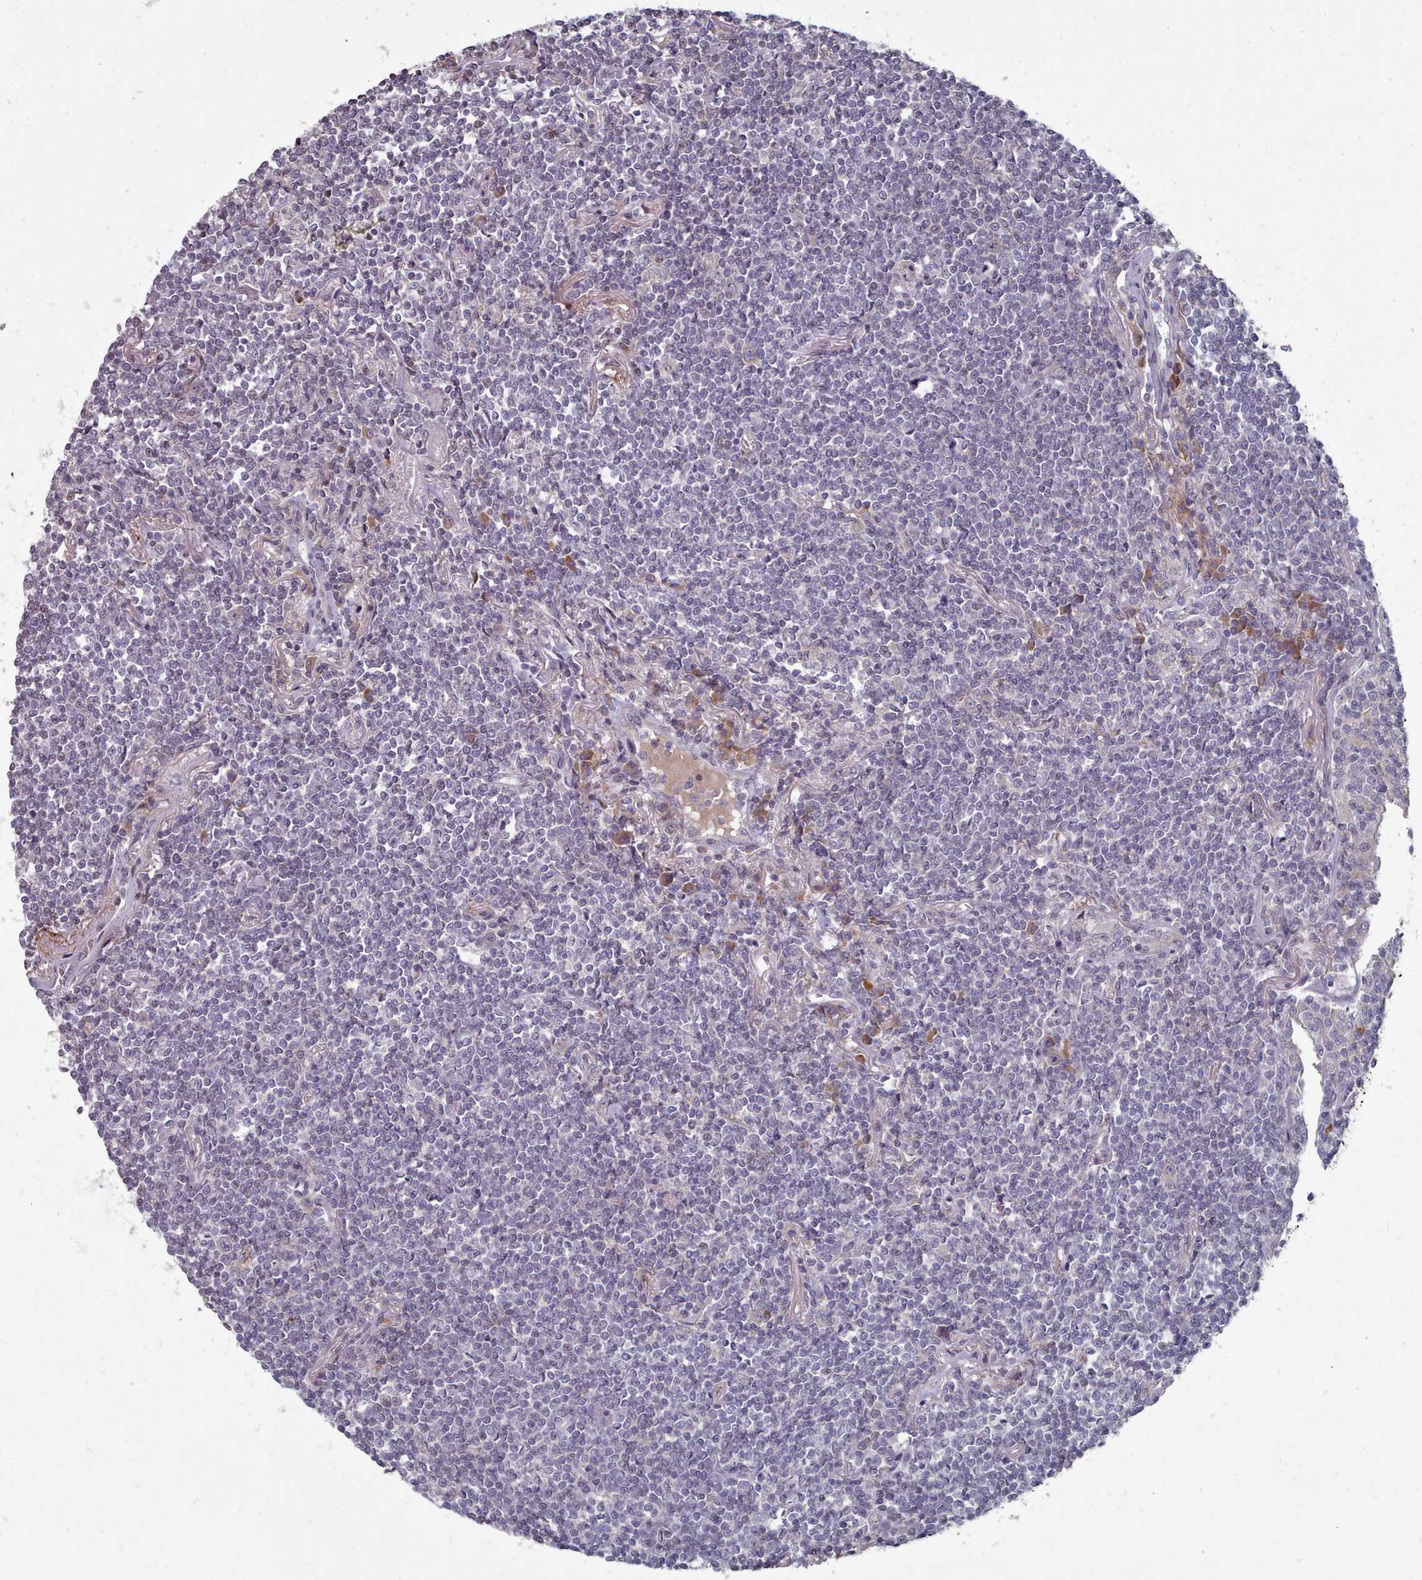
{"staining": {"intensity": "negative", "quantity": "none", "location": "none"}, "tissue": "lymphoma", "cell_type": "Tumor cells", "image_type": "cancer", "snomed": [{"axis": "morphology", "description": "Malignant lymphoma, non-Hodgkin's type, Low grade"}, {"axis": "topography", "description": "Lung"}], "caption": "This is an immunohistochemistry micrograph of human malignant lymphoma, non-Hodgkin's type (low-grade). There is no staining in tumor cells.", "gene": "ACKR3", "patient": {"sex": "female", "age": 71}}